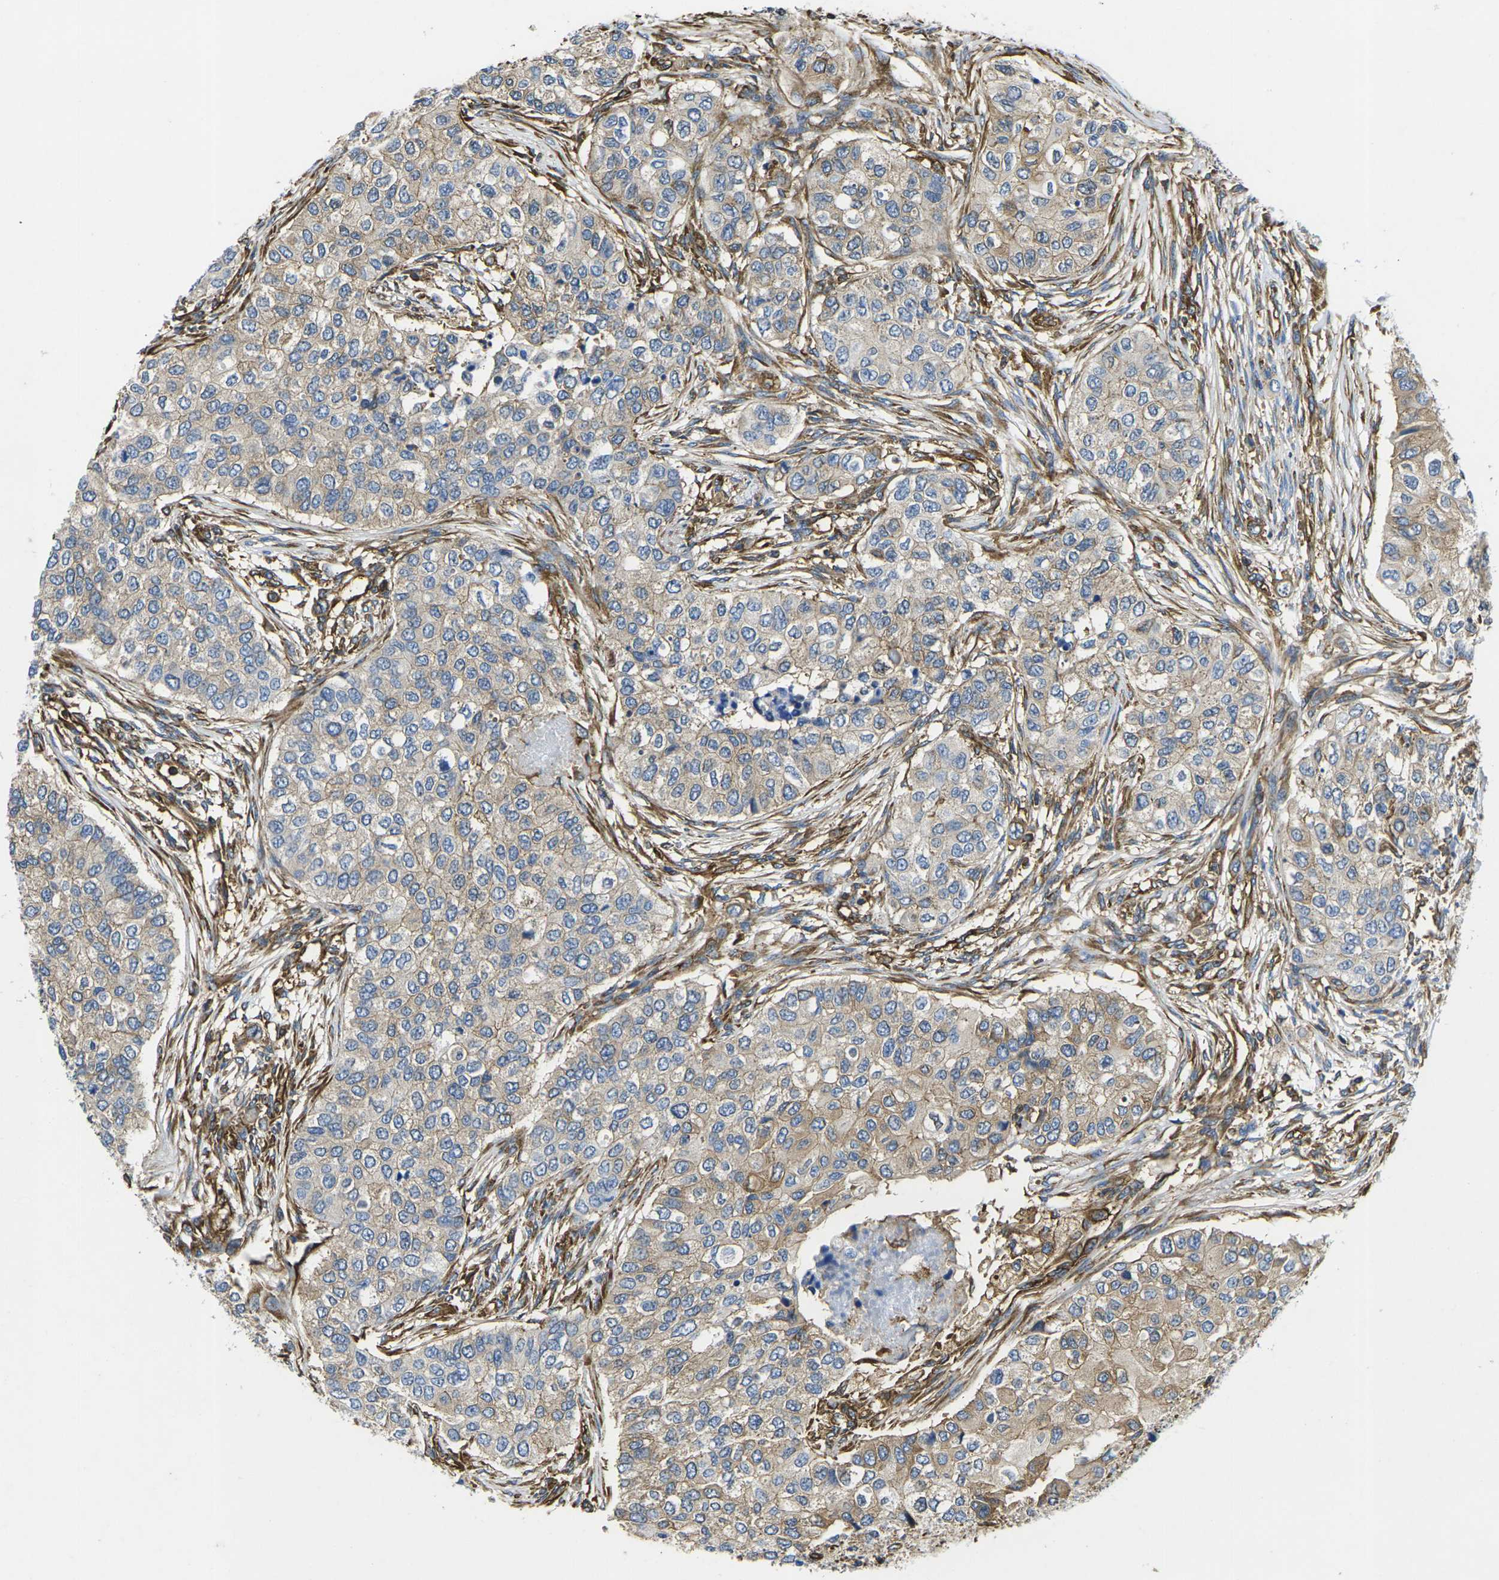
{"staining": {"intensity": "moderate", "quantity": ">75%", "location": "cytoplasmic/membranous"}, "tissue": "breast cancer", "cell_type": "Tumor cells", "image_type": "cancer", "snomed": [{"axis": "morphology", "description": "Normal tissue, NOS"}, {"axis": "morphology", "description": "Duct carcinoma"}, {"axis": "topography", "description": "Breast"}], "caption": "Breast intraductal carcinoma was stained to show a protein in brown. There is medium levels of moderate cytoplasmic/membranous positivity in about >75% of tumor cells. (Stains: DAB in brown, nuclei in blue, Microscopy: brightfield microscopy at high magnification).", "gene": "FAM110D", "patient": {"sex": "female", "age": 49}}